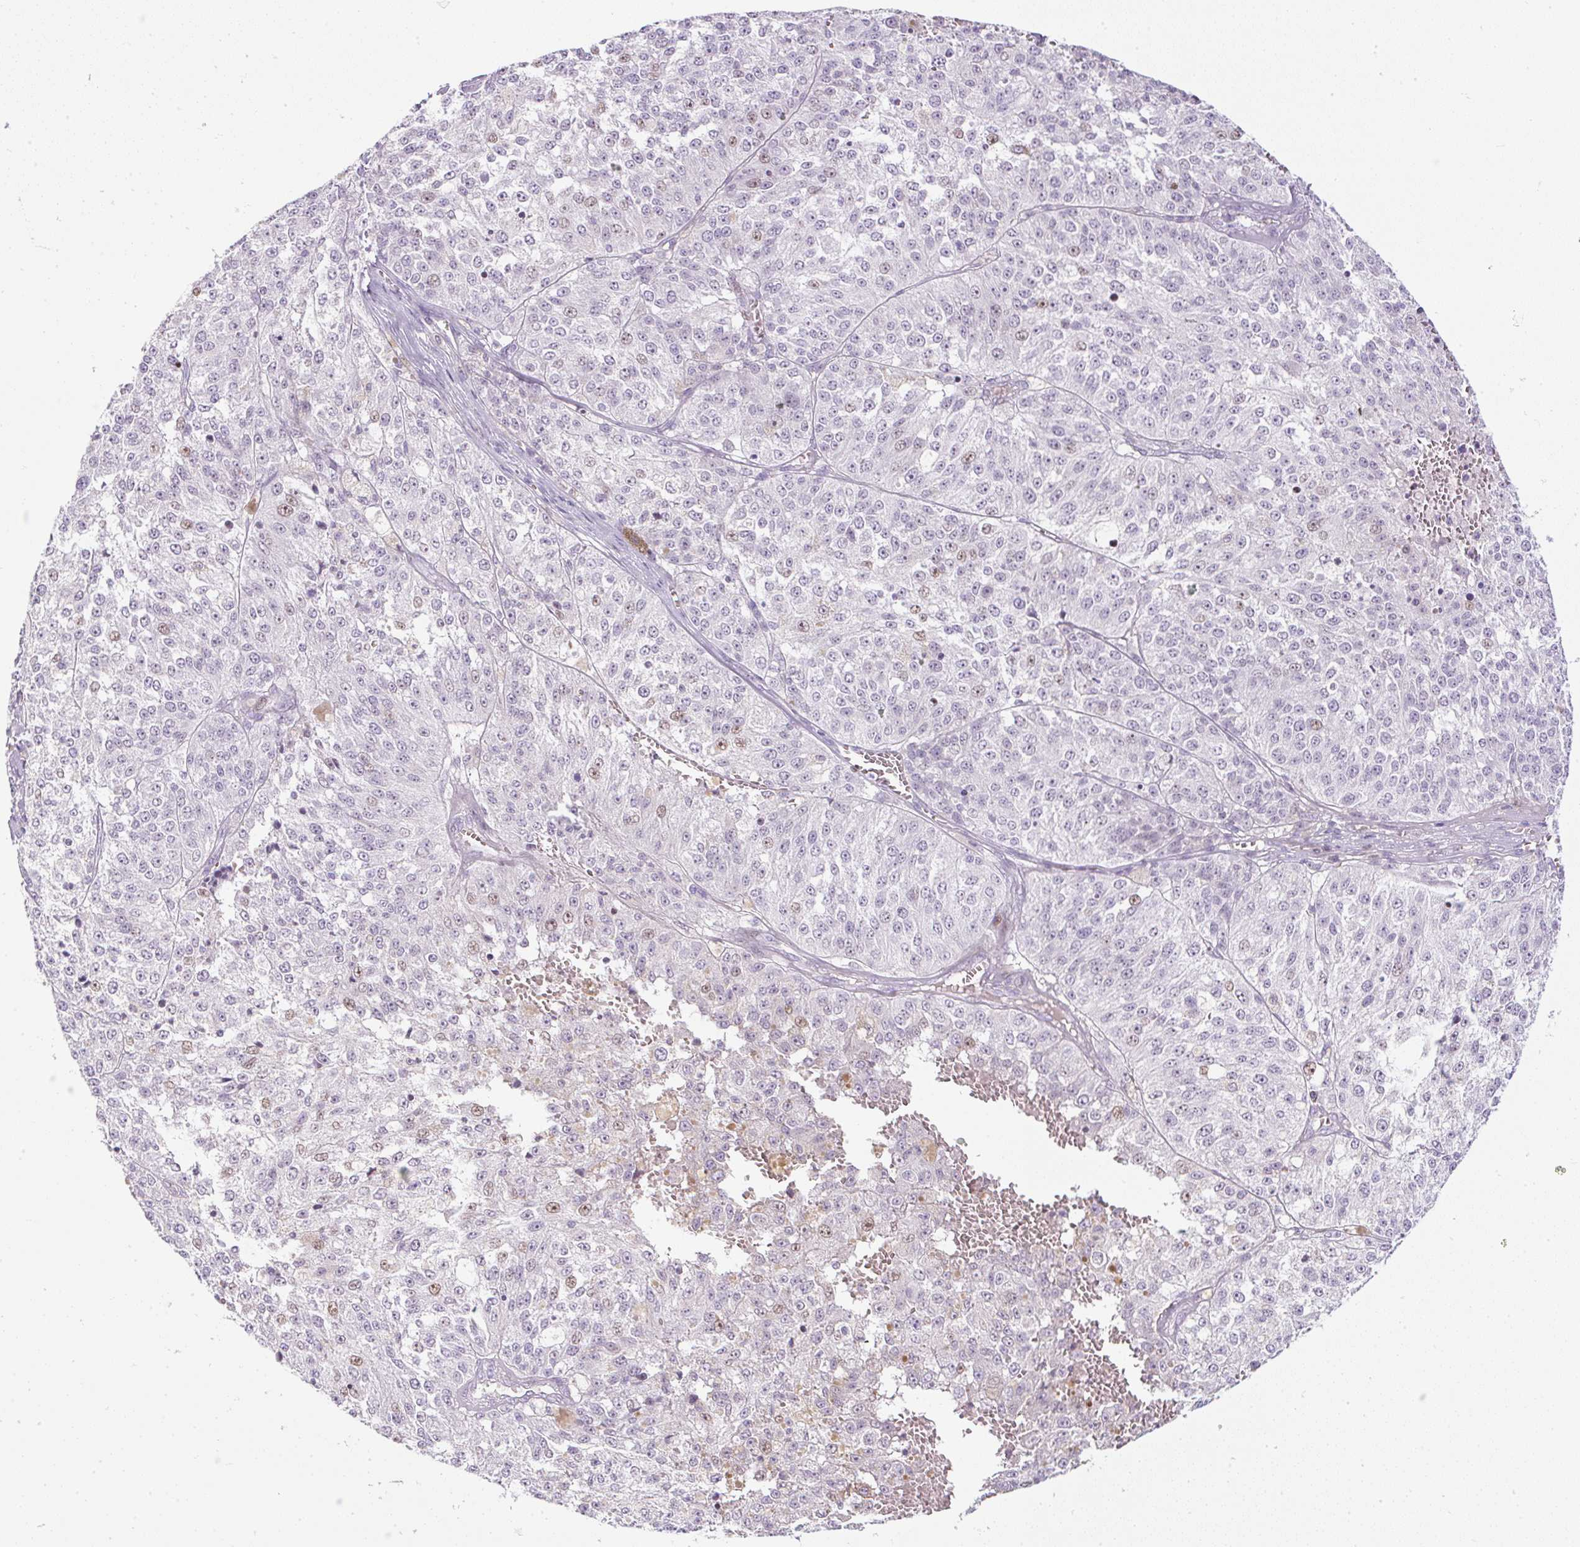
{"staining": {"intensity": "negative", "quantity": "none", "location": "none"}, "tissue": "melanoma", "cell_type": "Tumor cells", "image_type": "cancer", "snomed": [{"axis": "morphology", "description": "Malignant melanoma, NOS"}, {"axis": "topography", "description": "Skin"}], "caption": "The immunohistochemistry micrograph has no significant expression in tumor cells of malignant melanoma tissue.", "gene": "FGFBP3", "patient": {"sex": "female", "age": 64}}